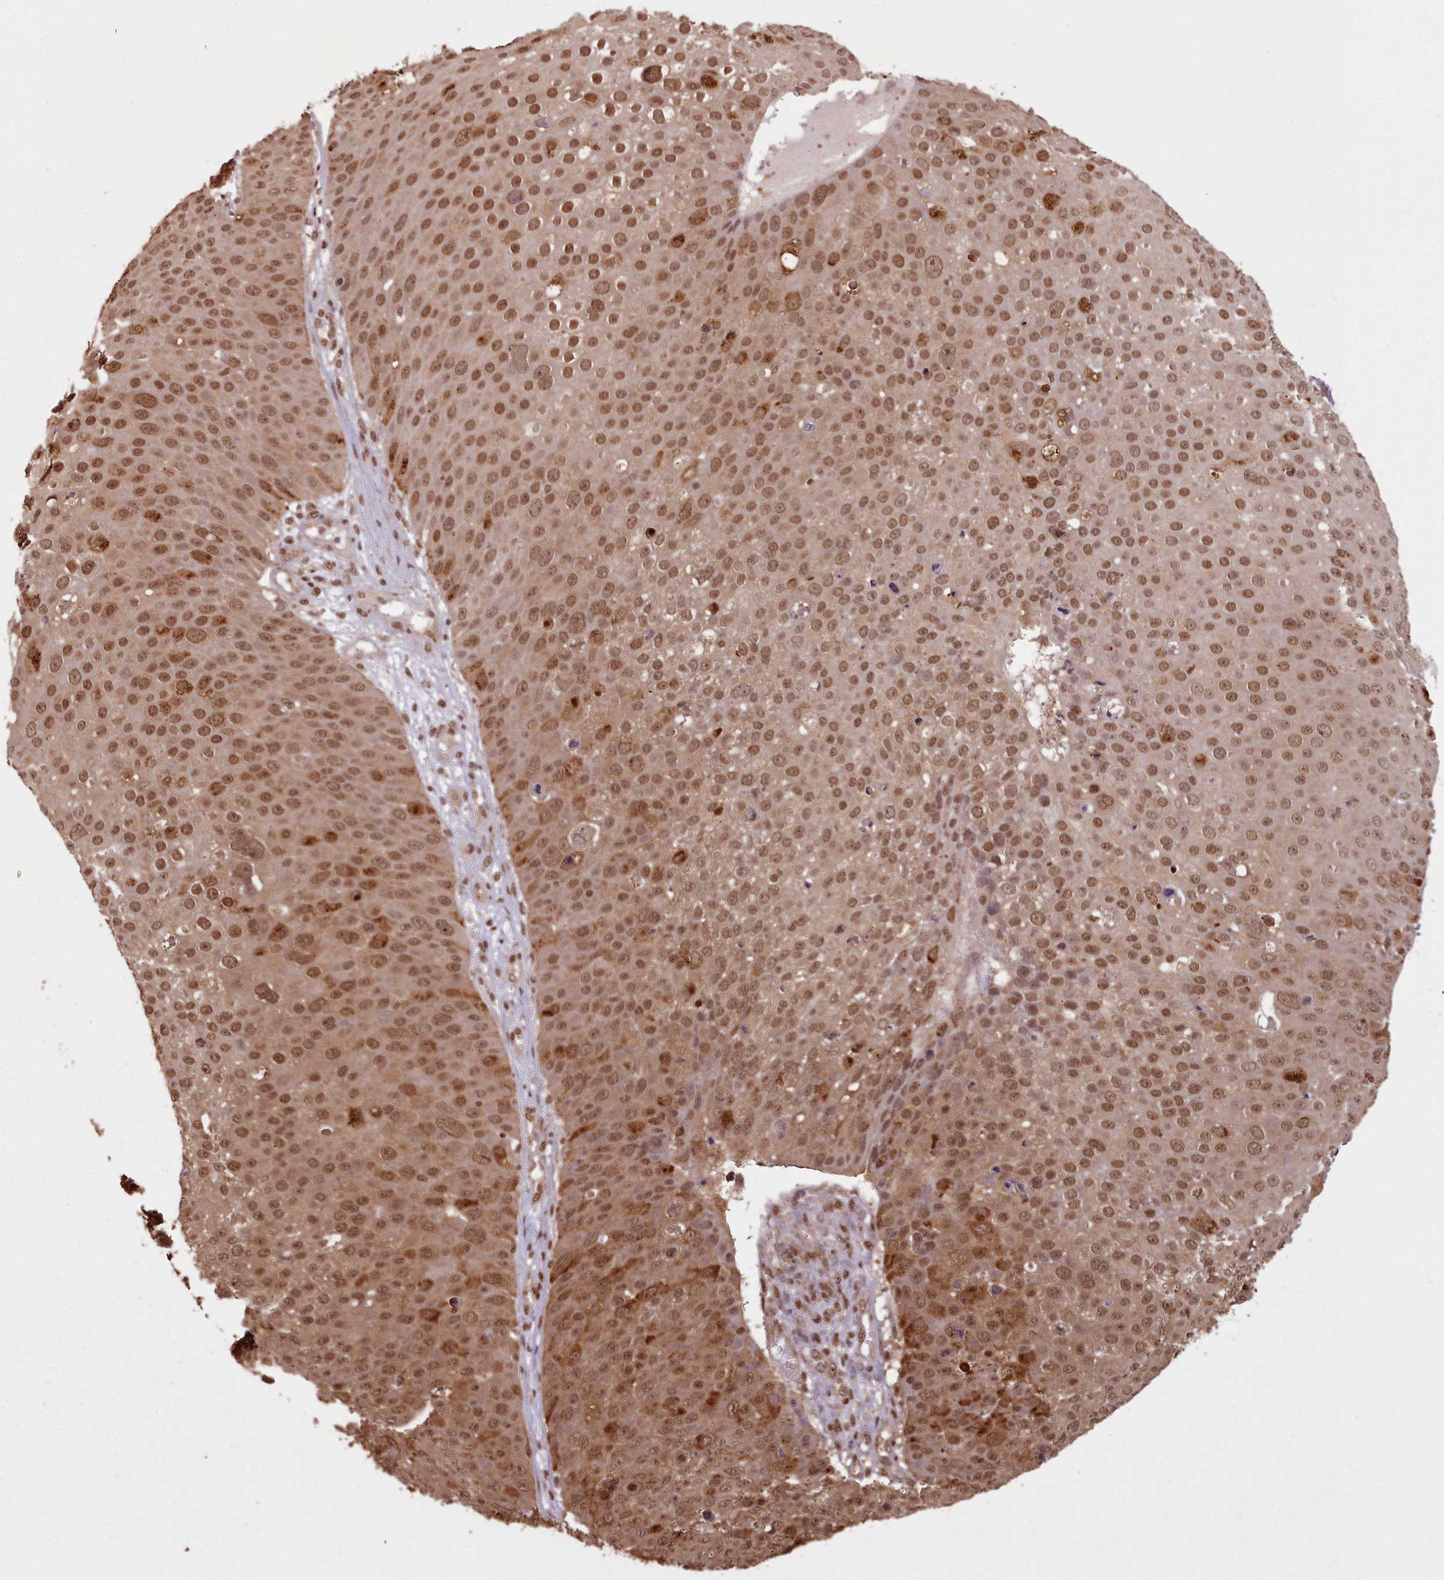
{"staining": {"intensity": "moderate", "quantity": ">75%", "location": "nuclear"}, "tissue": "skin cancer", "cell_type": "Tumor cells", "image_type": "cancer", "snomed": [{"axis": "morphology", "description": "Squamous cell carcinoma, NOS"}, {"axis": "topography", "description": "Skin"}], "caption": "Approximately >75% of tumor cells in human squamous cell carcinoma (skin) exhibit moderate nuclear protein staining as visualized by brown immunohistochemical staining.", "gene": "RPS27A", "patient": {"sex": "male", "age": 71}}